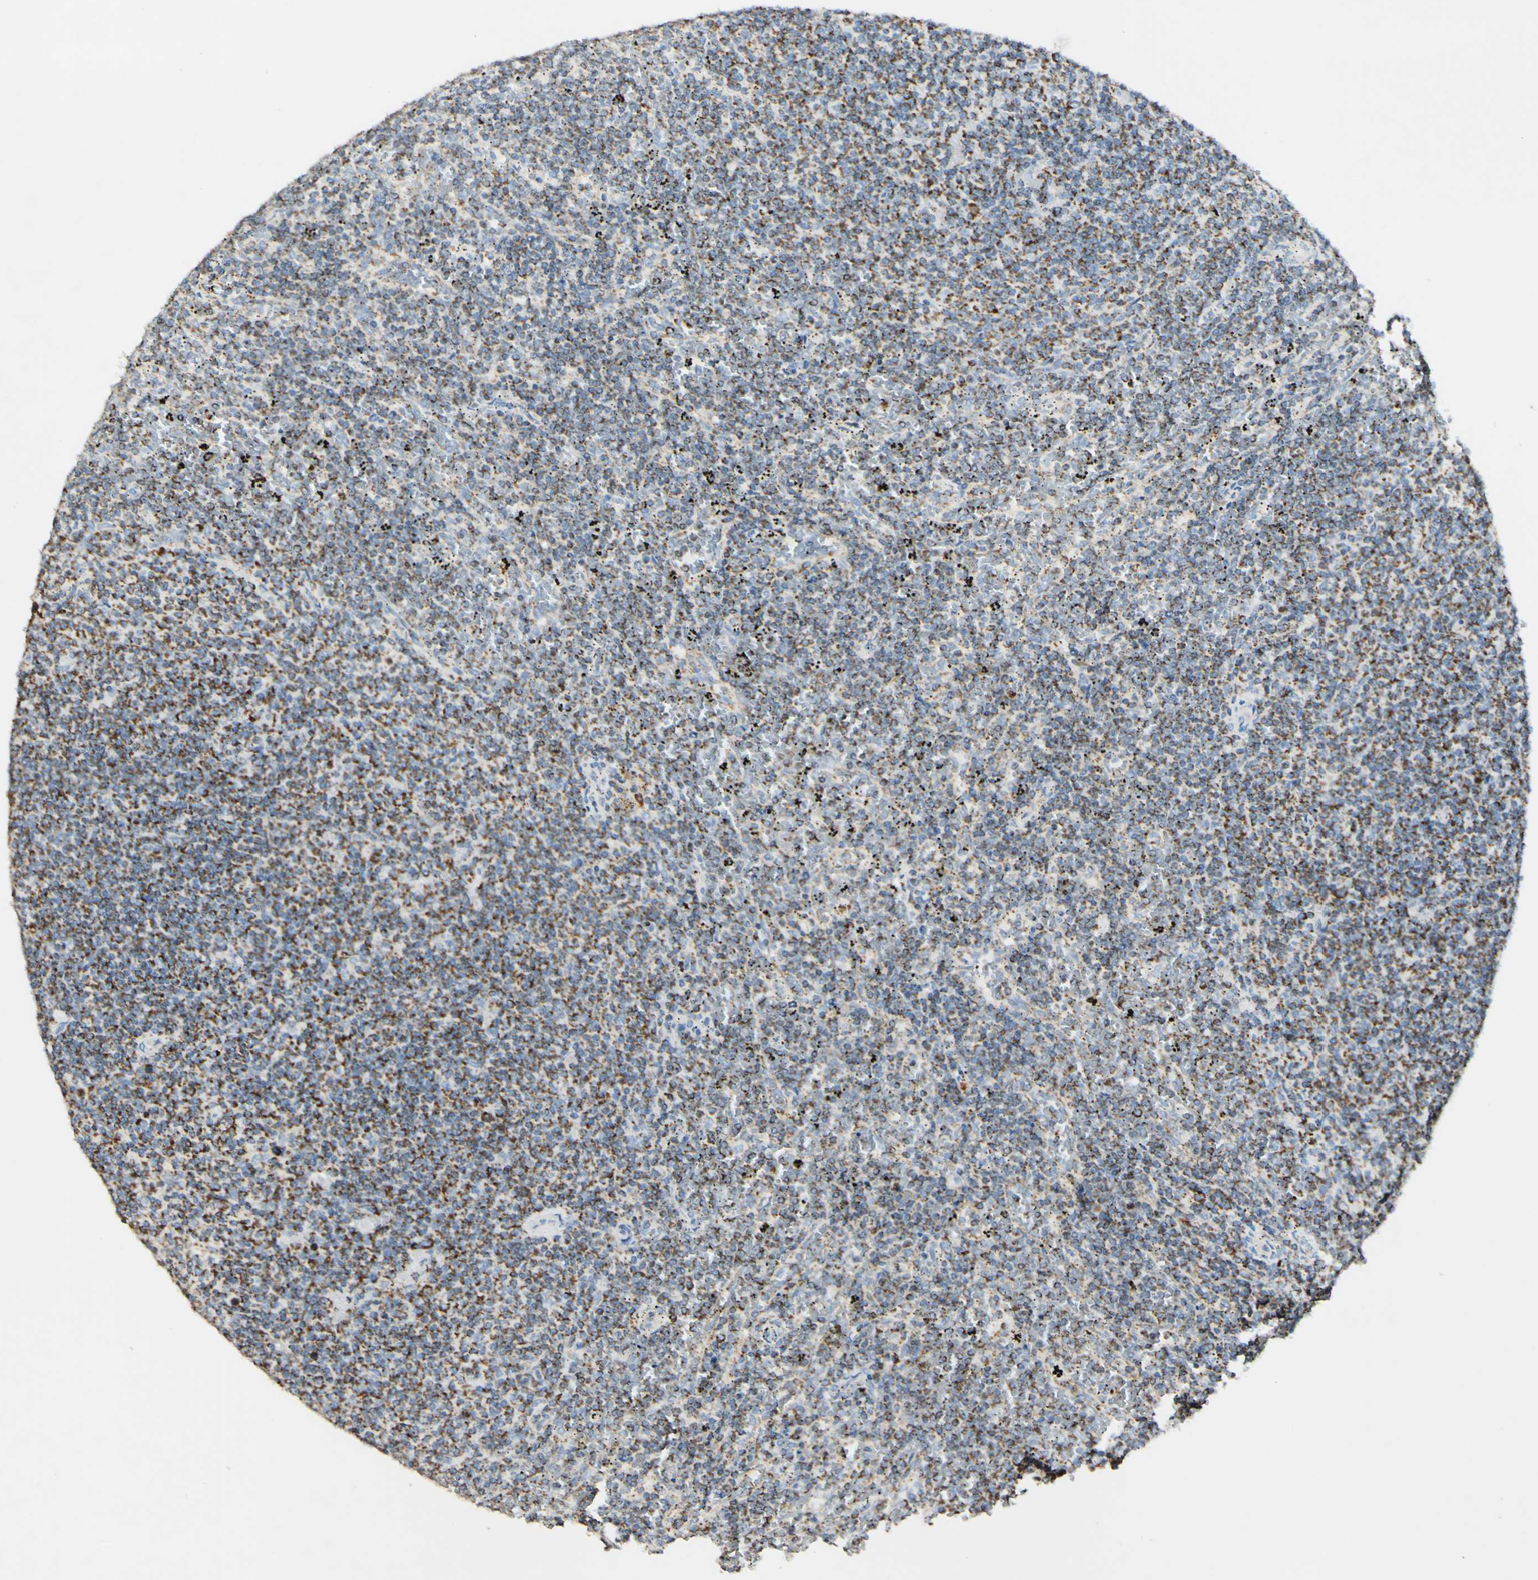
{"staining": {"intensity": "strong", "quantity": "25%-75%", "location": "cytoplasmic/membranous"}, "tissue": "lymphoma", "cell_type": "Tumor cells", "image_type": "cancer", "snomed": [{"axis": "morphology", "description": "Malignant lymphoma, non-Hodgkin's type, Low grade"}, {"axis": "topography", "description": "Spleen"}], "caption": "IHC image of neoplastic tissue: lymphoma stained using IHC reveals high levels of strong protein expression localized specifically in the cytoplasmic/membranous of tumor cells, appearing as a cytoplasmic/membranous brown color.", "gene": "OXCT1", "patient": {"sex": "female", "age": 50}}